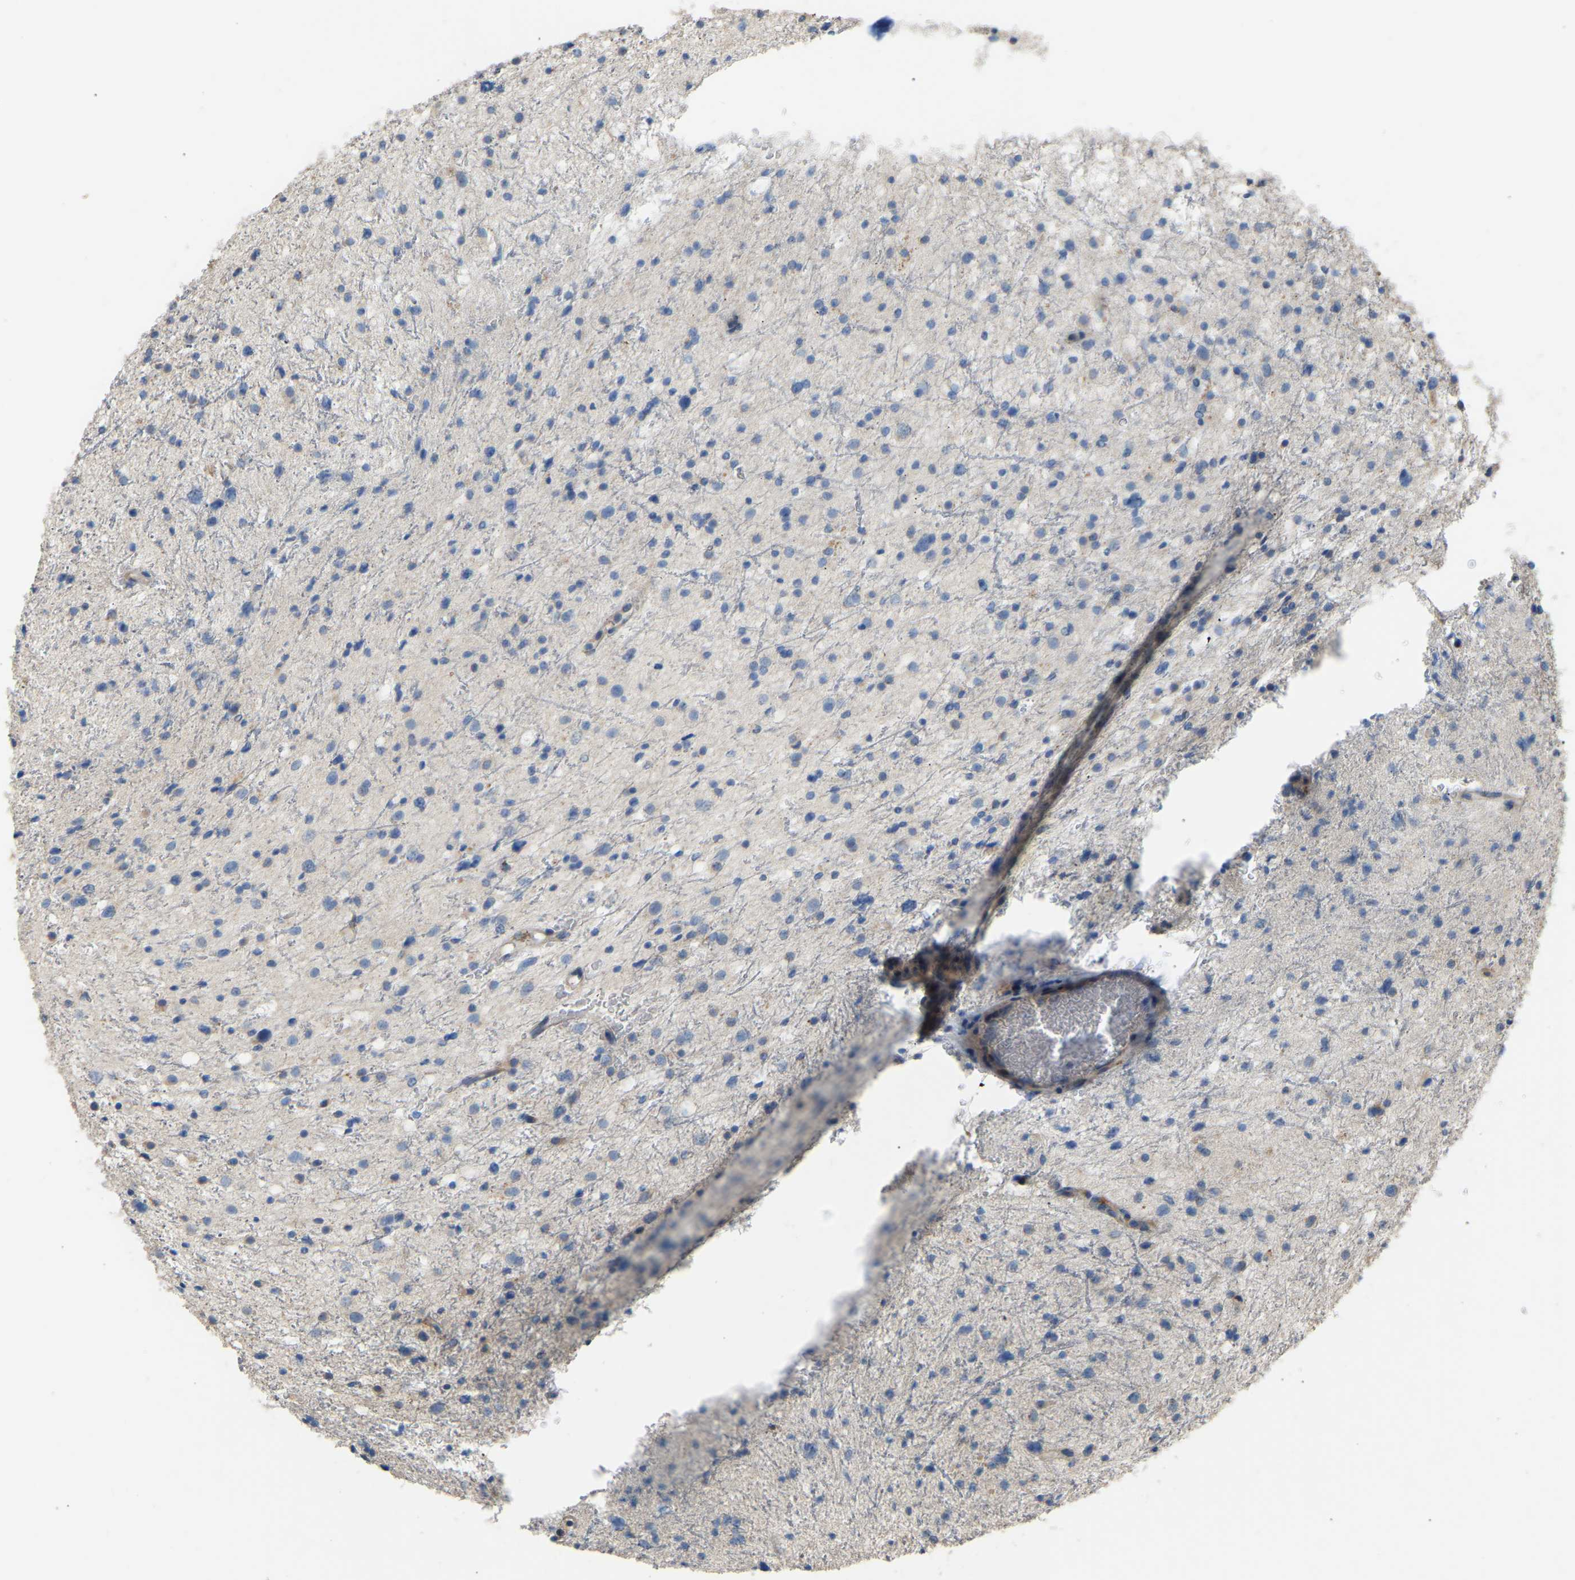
{"staining": {"intensity": "negative", "quantity": "none", "location": "none"}, "tissue": "glioma", "cell_type": "Tumor cells", "image_type": "cancer", "snomed": [{"axis": "morphology", "description": "Glioma, malignant, Low grade"}, {"axis": "topography", "description": "Brain"}], "caption": "A micrograph of malignant glioma (low-grade) stained for a protein displays no brown staining in tumor cells. (DAB immunohistochemistry (IHC) with hematoxylin counter stain).", "gene": "RGP1", "patient": {"sex": "female", "age": 37}}